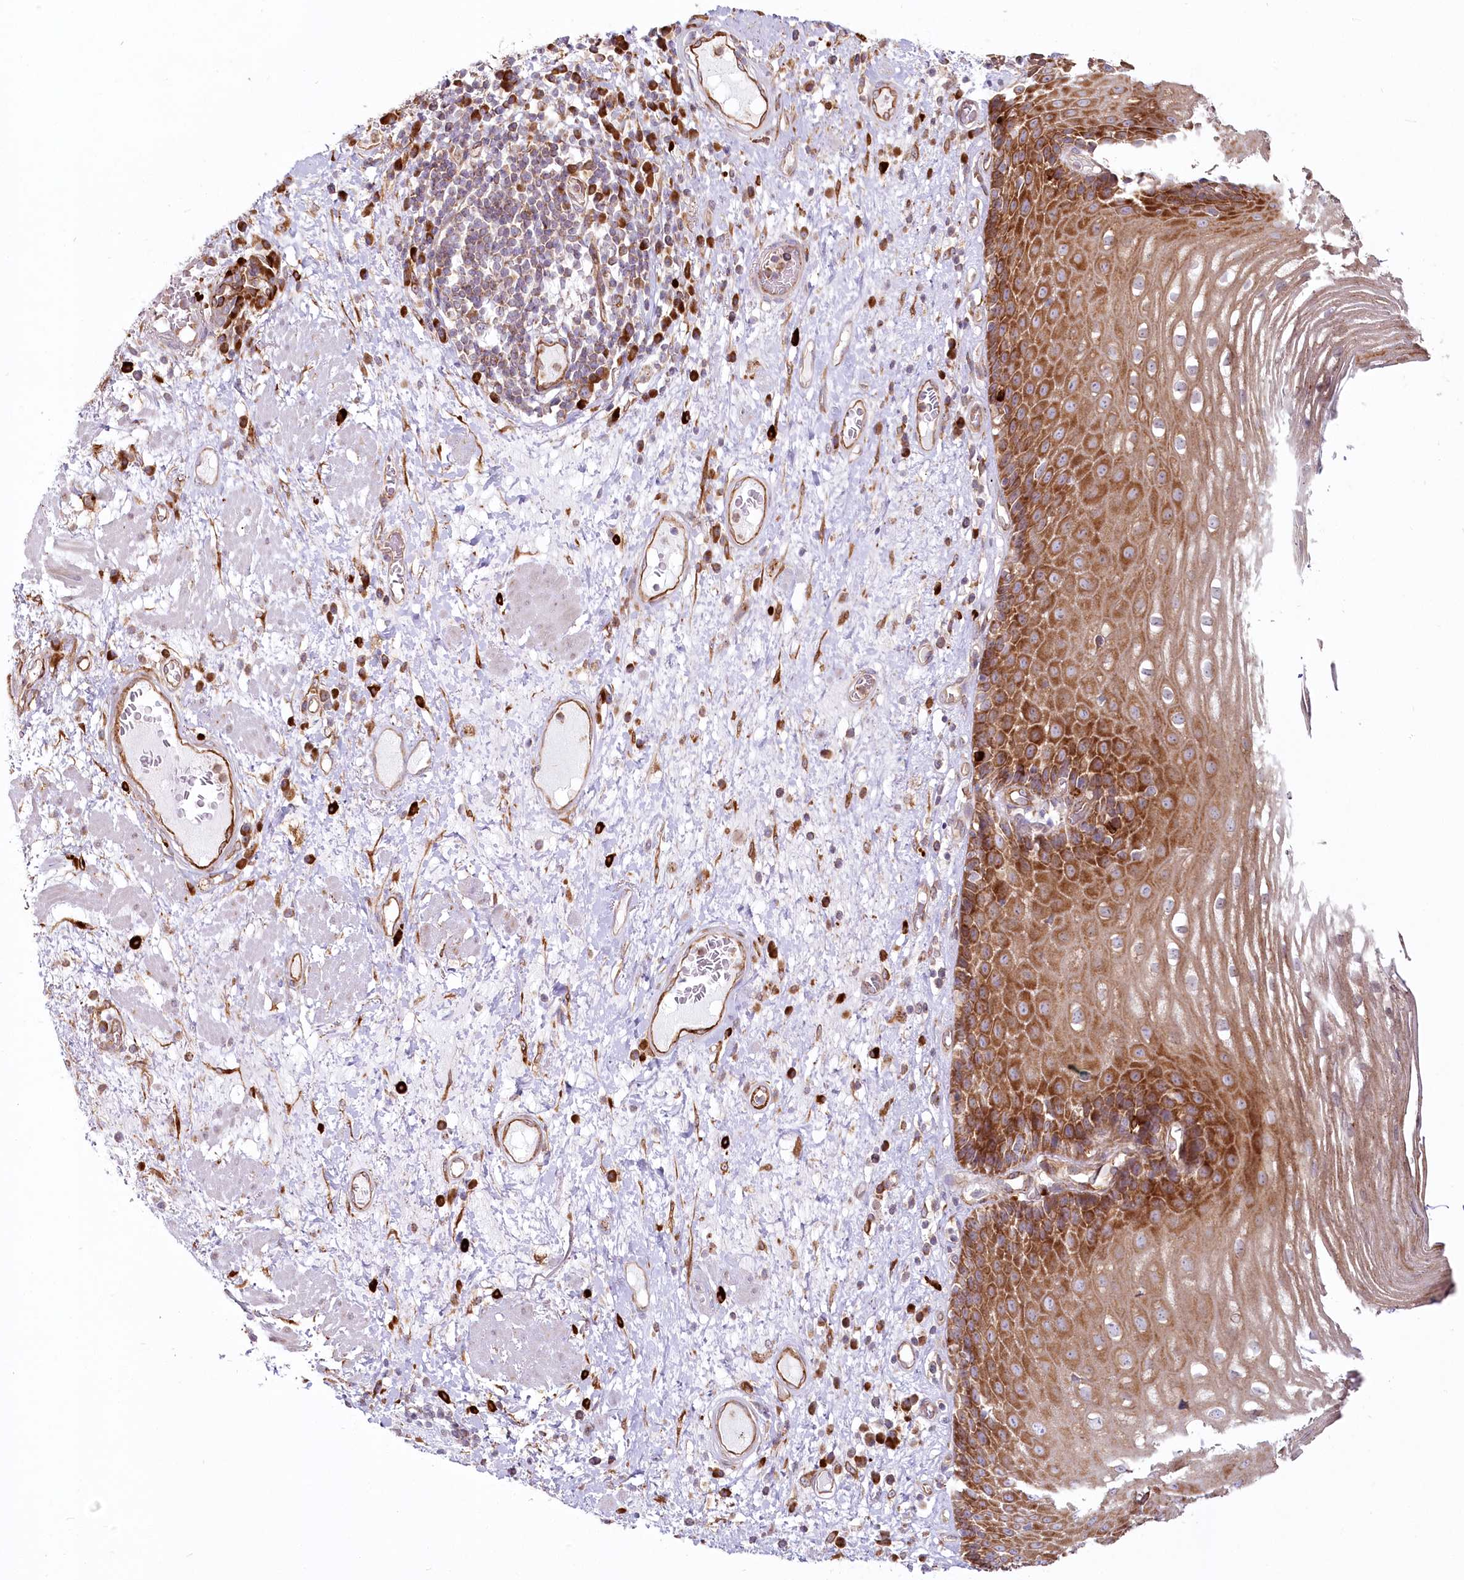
{"staining": {"intensity": "strong", "quantity": ">75%", "location": "cytoplasmic/membranous"}, "tissue": "esophagus", "cell_type": "Squamous epithelial cells", "image_type": "normal", "snomed": [{"axis": "morphology", "description": "Normal tissue, NOS"}, {"axis": "morphology", "description": "Adenocarcinoma, NOS"}, {"axis": "topography", "description": "Esophagus"}], "caption": "Brown immunohistochemical staining in normal human esophagus displays strong cytoplasmic/membranous expression in approximately >75% of squamous epithelial cells.", "gene": "HARS2", "patient": {"sex": "male", "age": 62}}